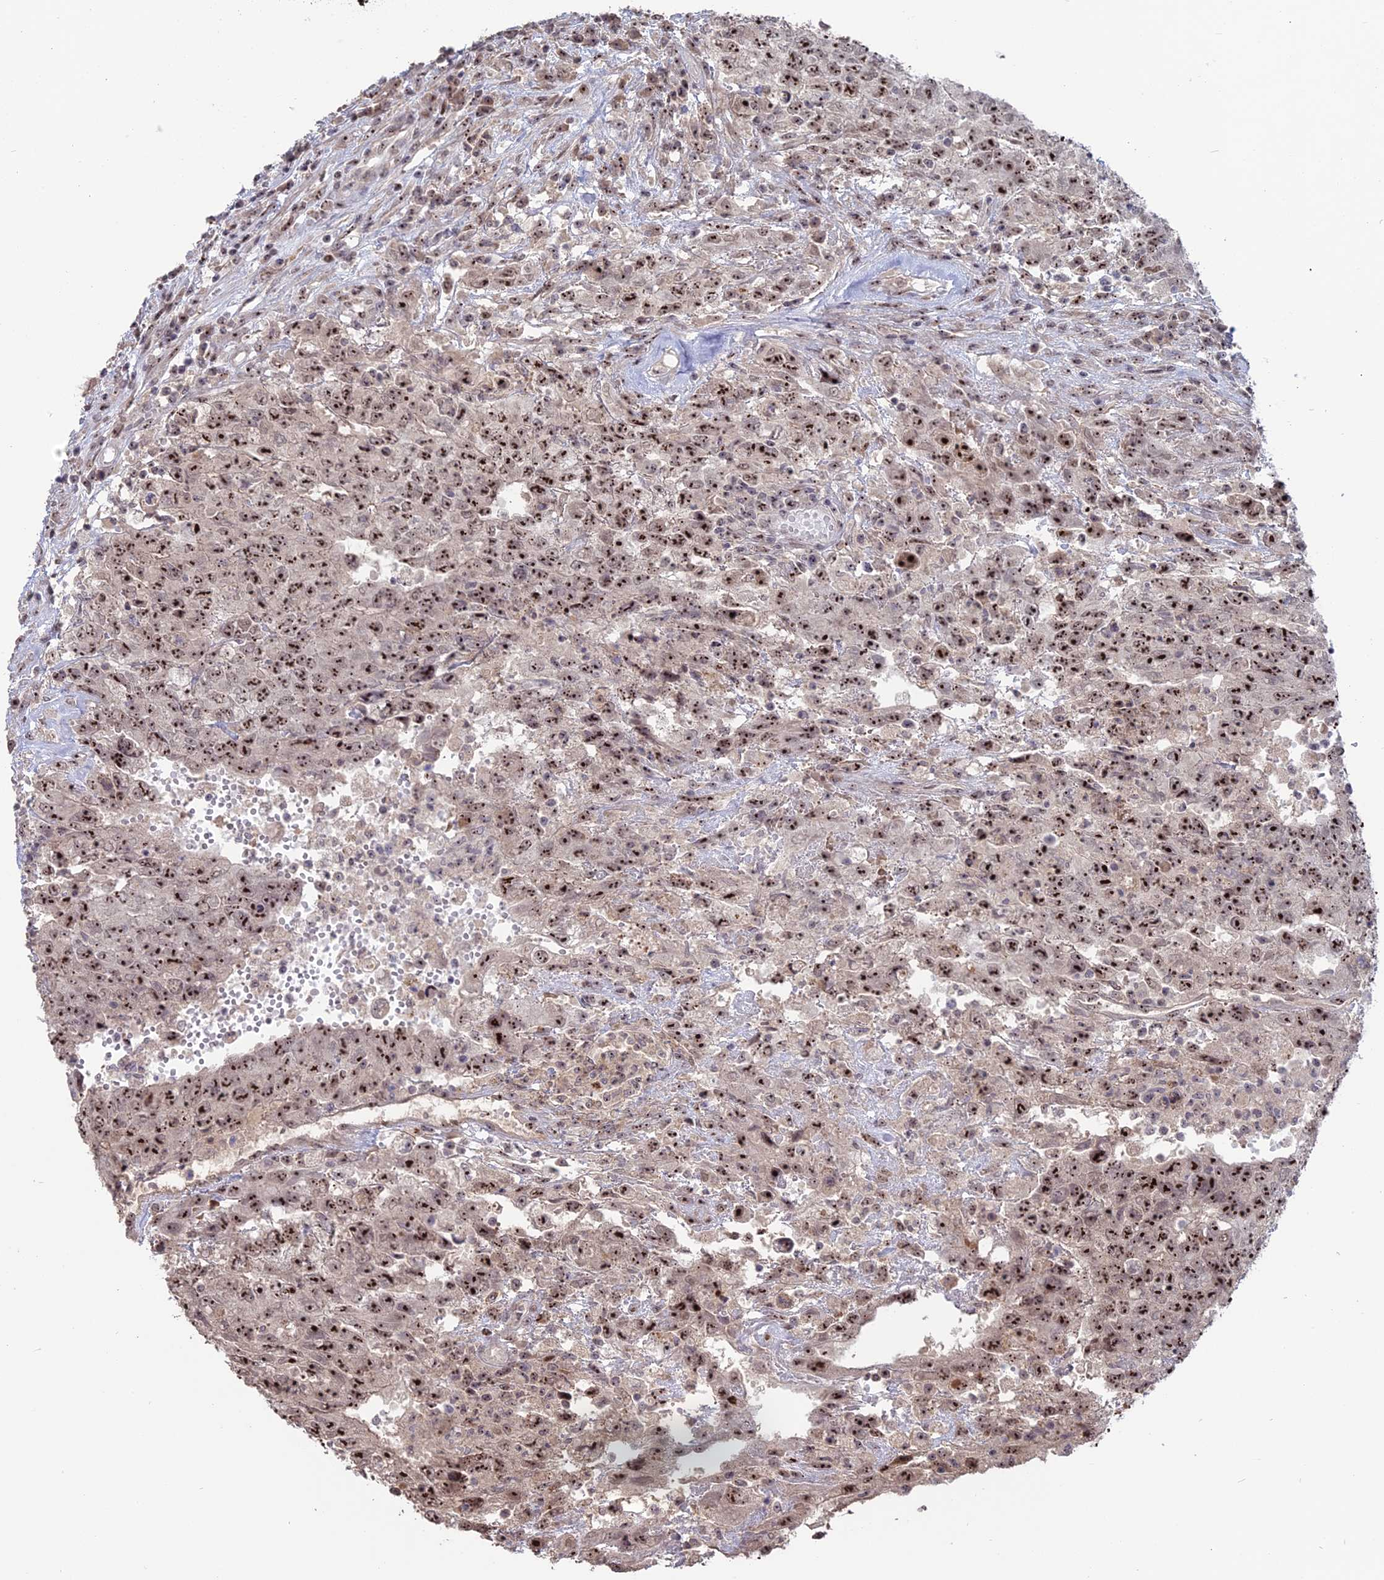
{"staining": {"intensity": "strong", "quantity": ">75%", "location": "nuclear"}, "tissue": "testis cancer", "cell_type": "Tumor cells", "image_type": "cancer", "snomed": [{"axis": "morphology", "description": "Carcinoma, Embryonal, NOS"}, {"axis": "topography", "description": "Testis"}], "caption": "Protein positivity by IHC exhibits strong nuclear staining in approximately >75% of tumor cells in testis embryonal carcinoma. (DAB = brown stain, brightfield microscopy at high magnification).", "gene": "FAM131A", "patient": {"sex": "male", "age": 34}}